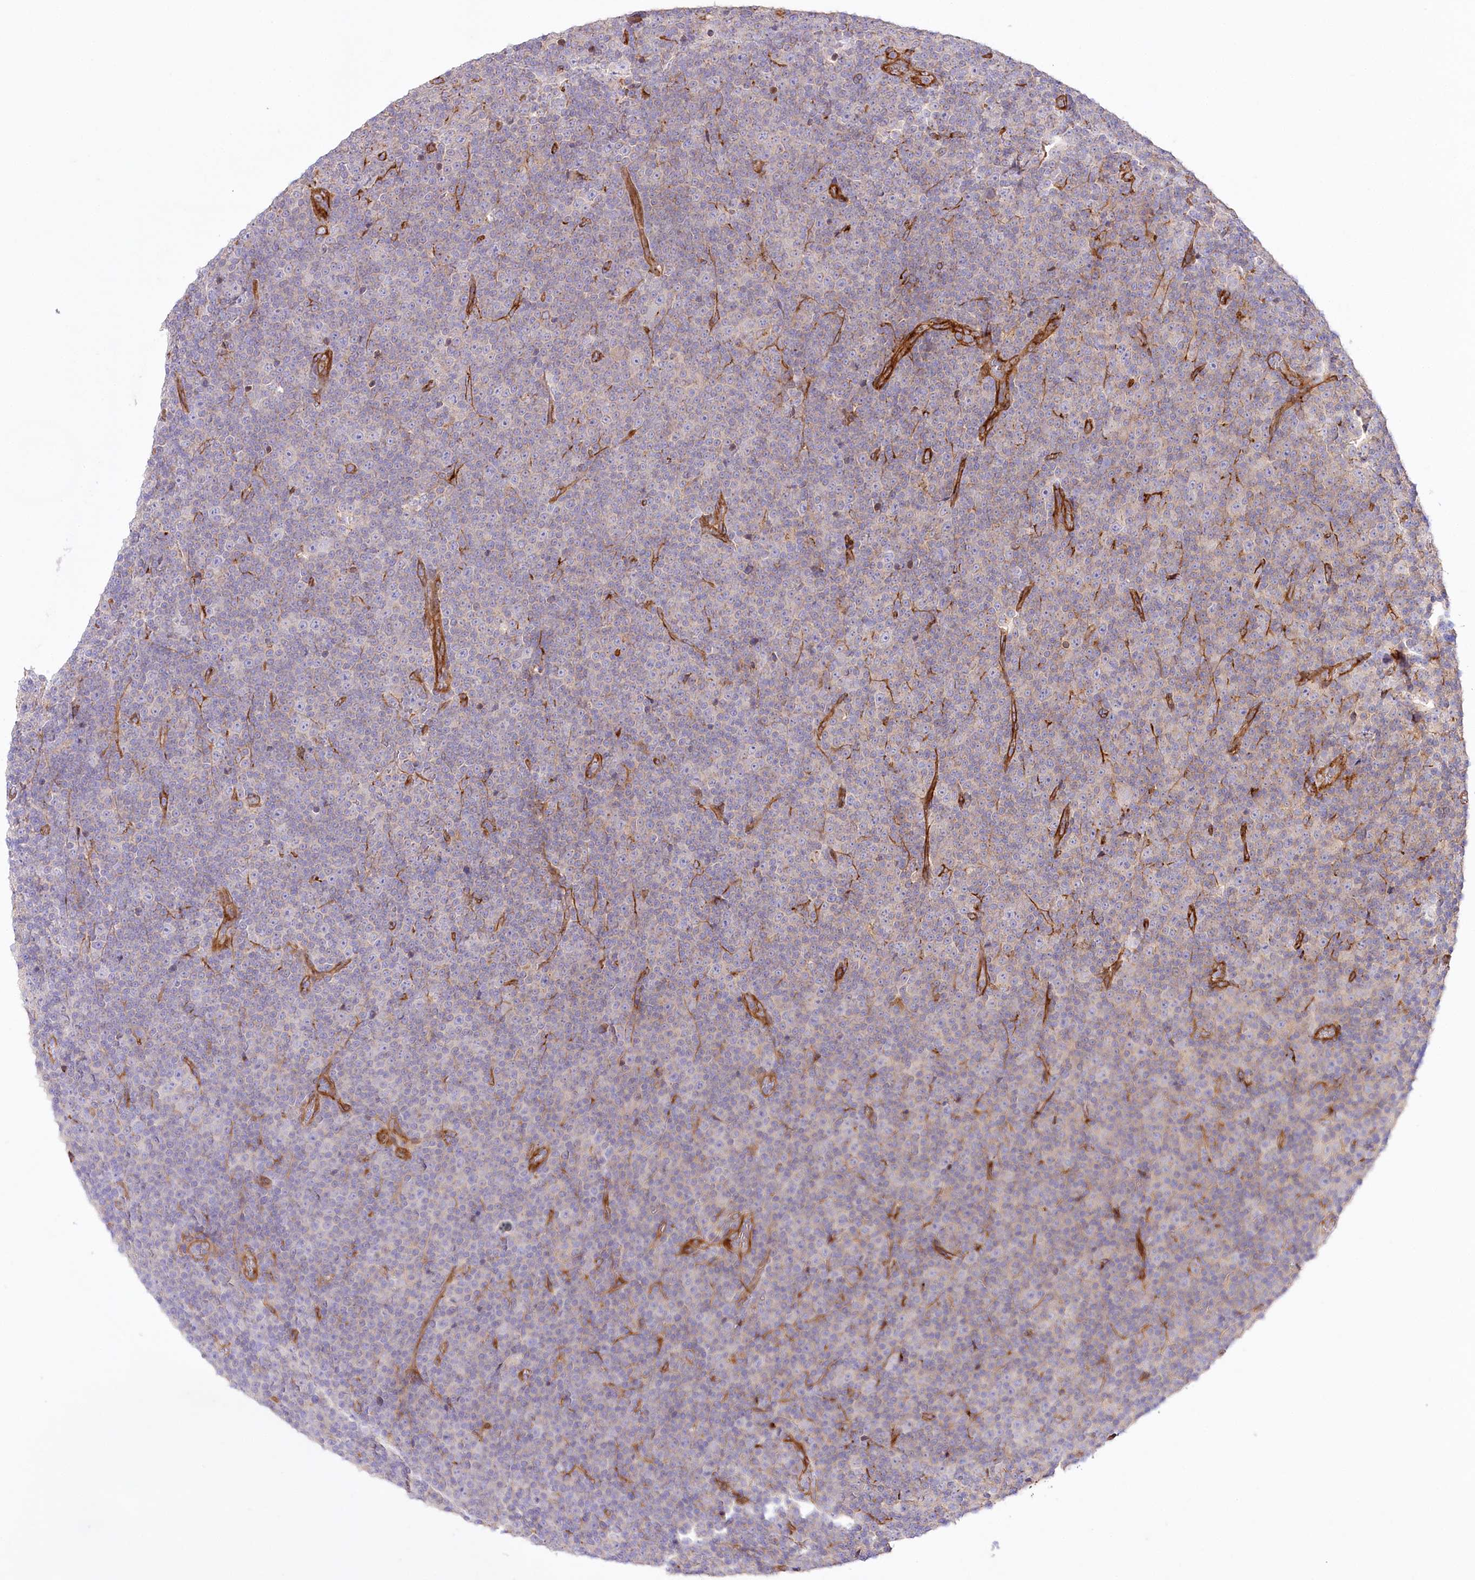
{"staining": {"intensity": "negative", "quantity": "none", "location": "none"}, "tissue": "lymphoma", "cell_type": "Tumor cells", "image_type": "cancer", "snomed": [{"axis": "morphology", "description": "Malignant lymphoma, non-Hodgkin's type, Low grade"}, {"axis": "topography", "description": "Lymph node"}], "caption": "DAB immunohistochemical staining of lymphoma displays no significant staining in tumor cells. The staining was performed using DAB (3,3'-diaminobenzidine) to visualize the protein expression in brown, while the nuclei were stained in blue with hematoxylin (Magnification: 20x).", "gene": "ABRAXAS2", "patient": {"sex": "female", "age": 67}}